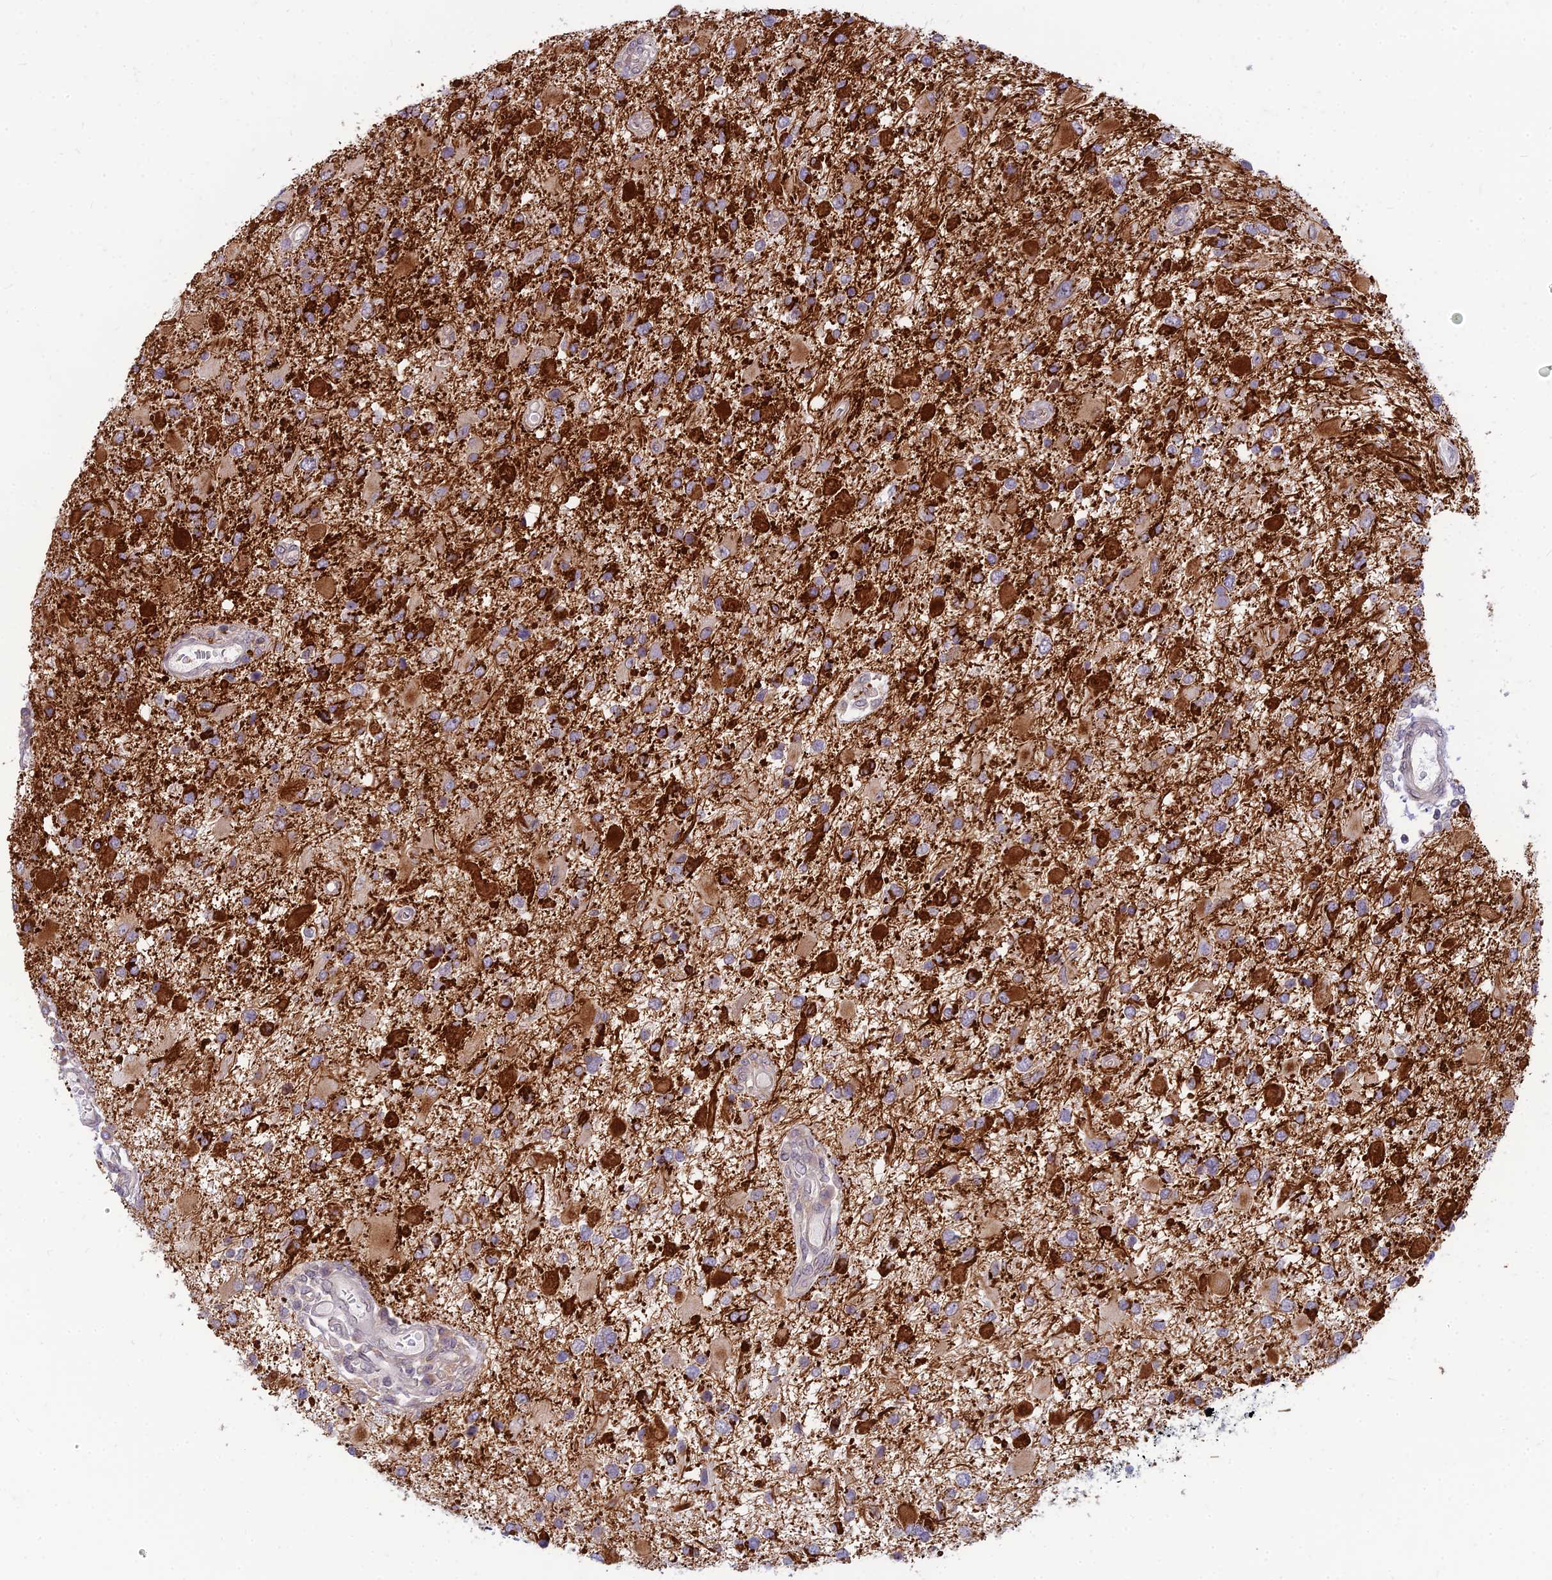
{"staining": {"intensity": "strong", "quantity": "25%-75%", "location": "cytoplasmic/membranous"}, "tissue": "glioma", "cell_type": "Tumor cells", "image_type": "cancer", "snomed": [{"axis": "morphology", "description": "Glioma, malignant, High grade"}, {"axis": "topography", "description": "Brain"}], "caption": "Immunohistochemical staining of high-grade glioma (malignant) reveals strong cytoplasmic/membranous protein positivity in about 25%-75% of tumor cells.", "gene": "DTX2", "patient": {"sex": "male", "age": 53}}